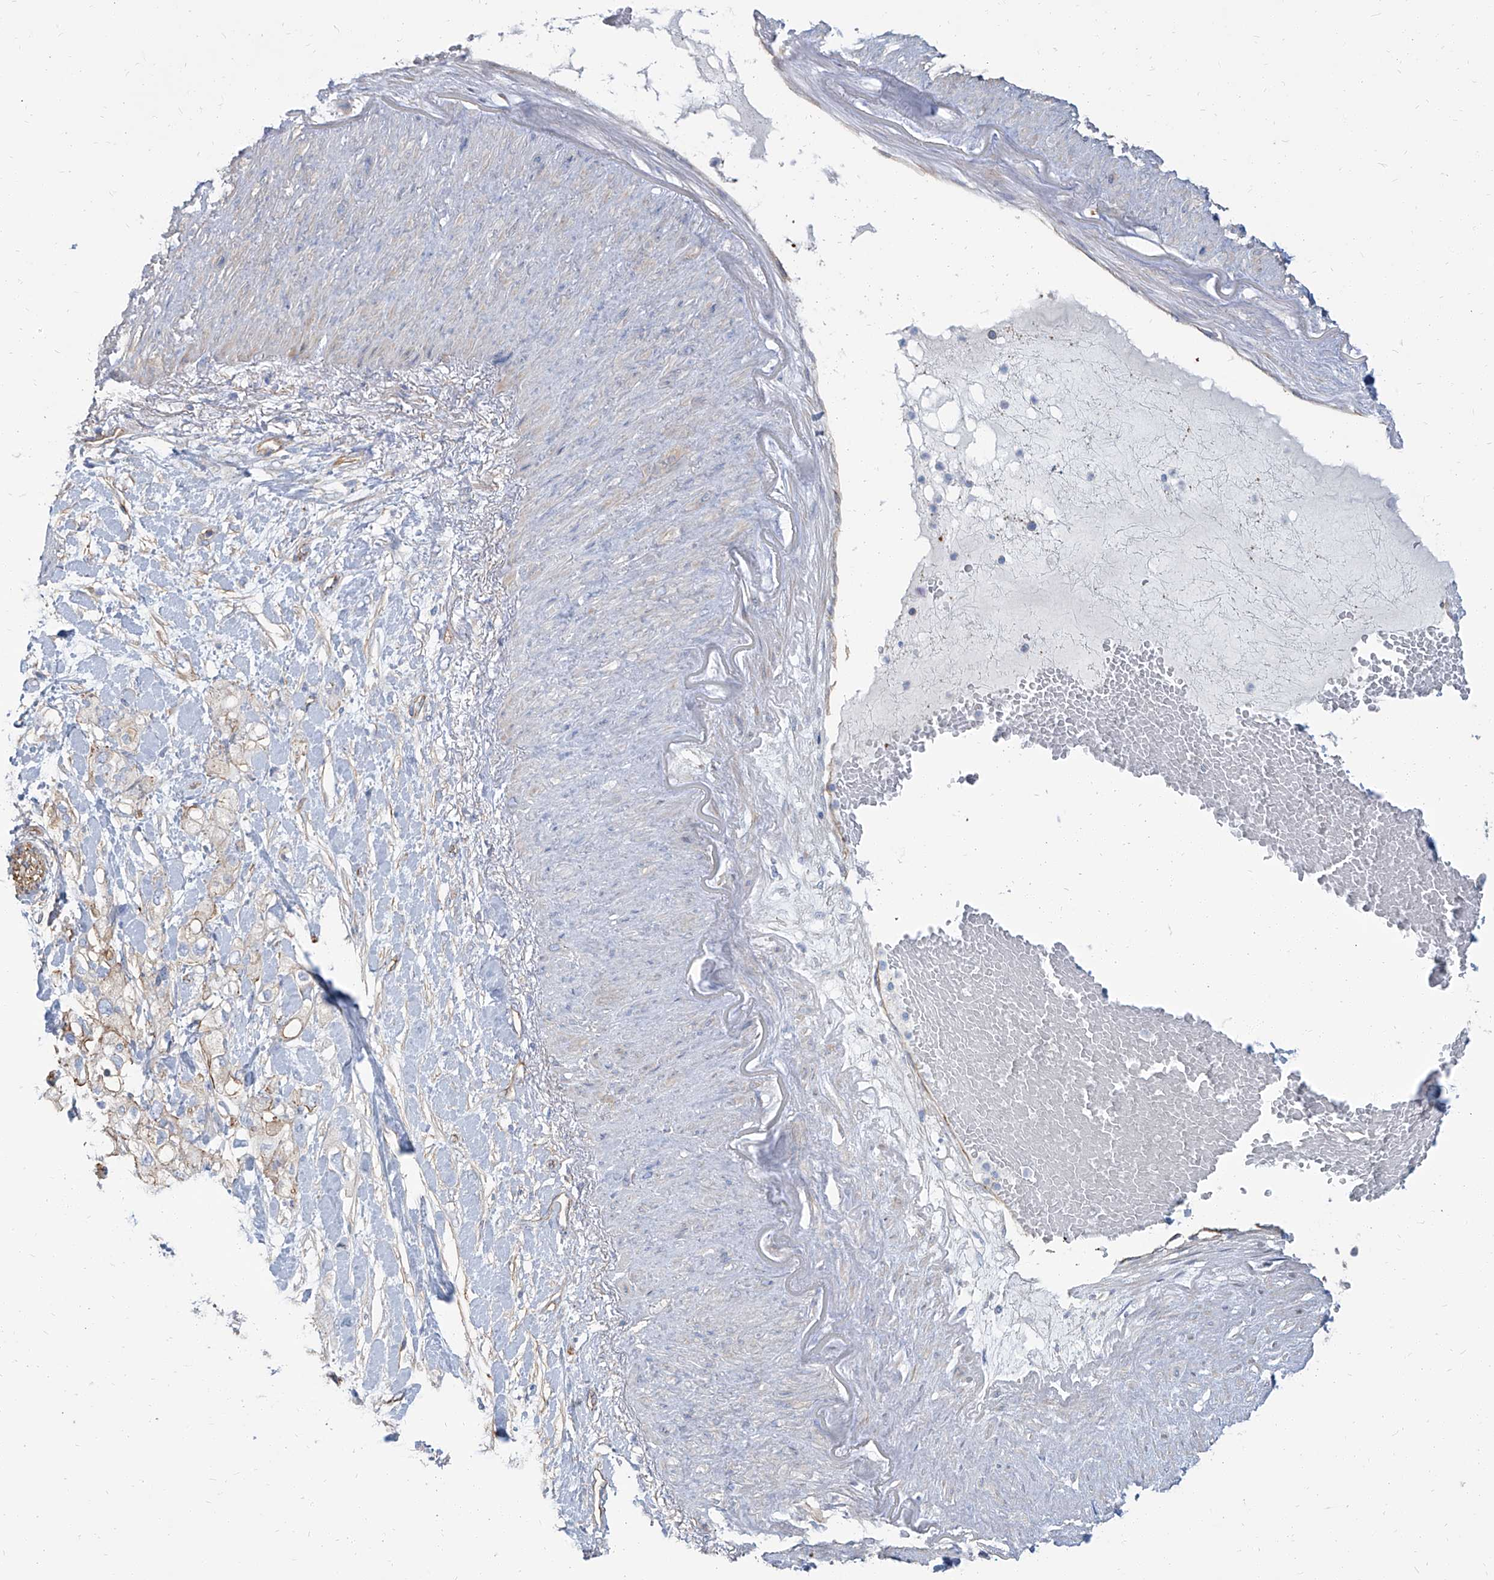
{"staining": {"intensity": "moderate", "quantity": "25%-75%", "location": "cytoplasmic/membranous"}, "tissue": "pancreatic cancer", "cell_type": "Tumor cells", "image_type": "cancer", "snomed": [{"axis": "morphology", "description": "Adenocarcinoma, NOS"}, {"axis": "topography", "description": "Pancreas"}], "caption": "Pancreatic adenocarcinoma was stained to show a protein in brown. There is medium levels of moderate cytoplasmic/membranous positivity in about 25%-75% of tumor cells. The protein is stained brown, and the nuclei are stained in blue (DAB IHC with brightfield microscopy, high magnification).", "gene": "TXLNB", "patient": {"sex": "female", "age": 56}}